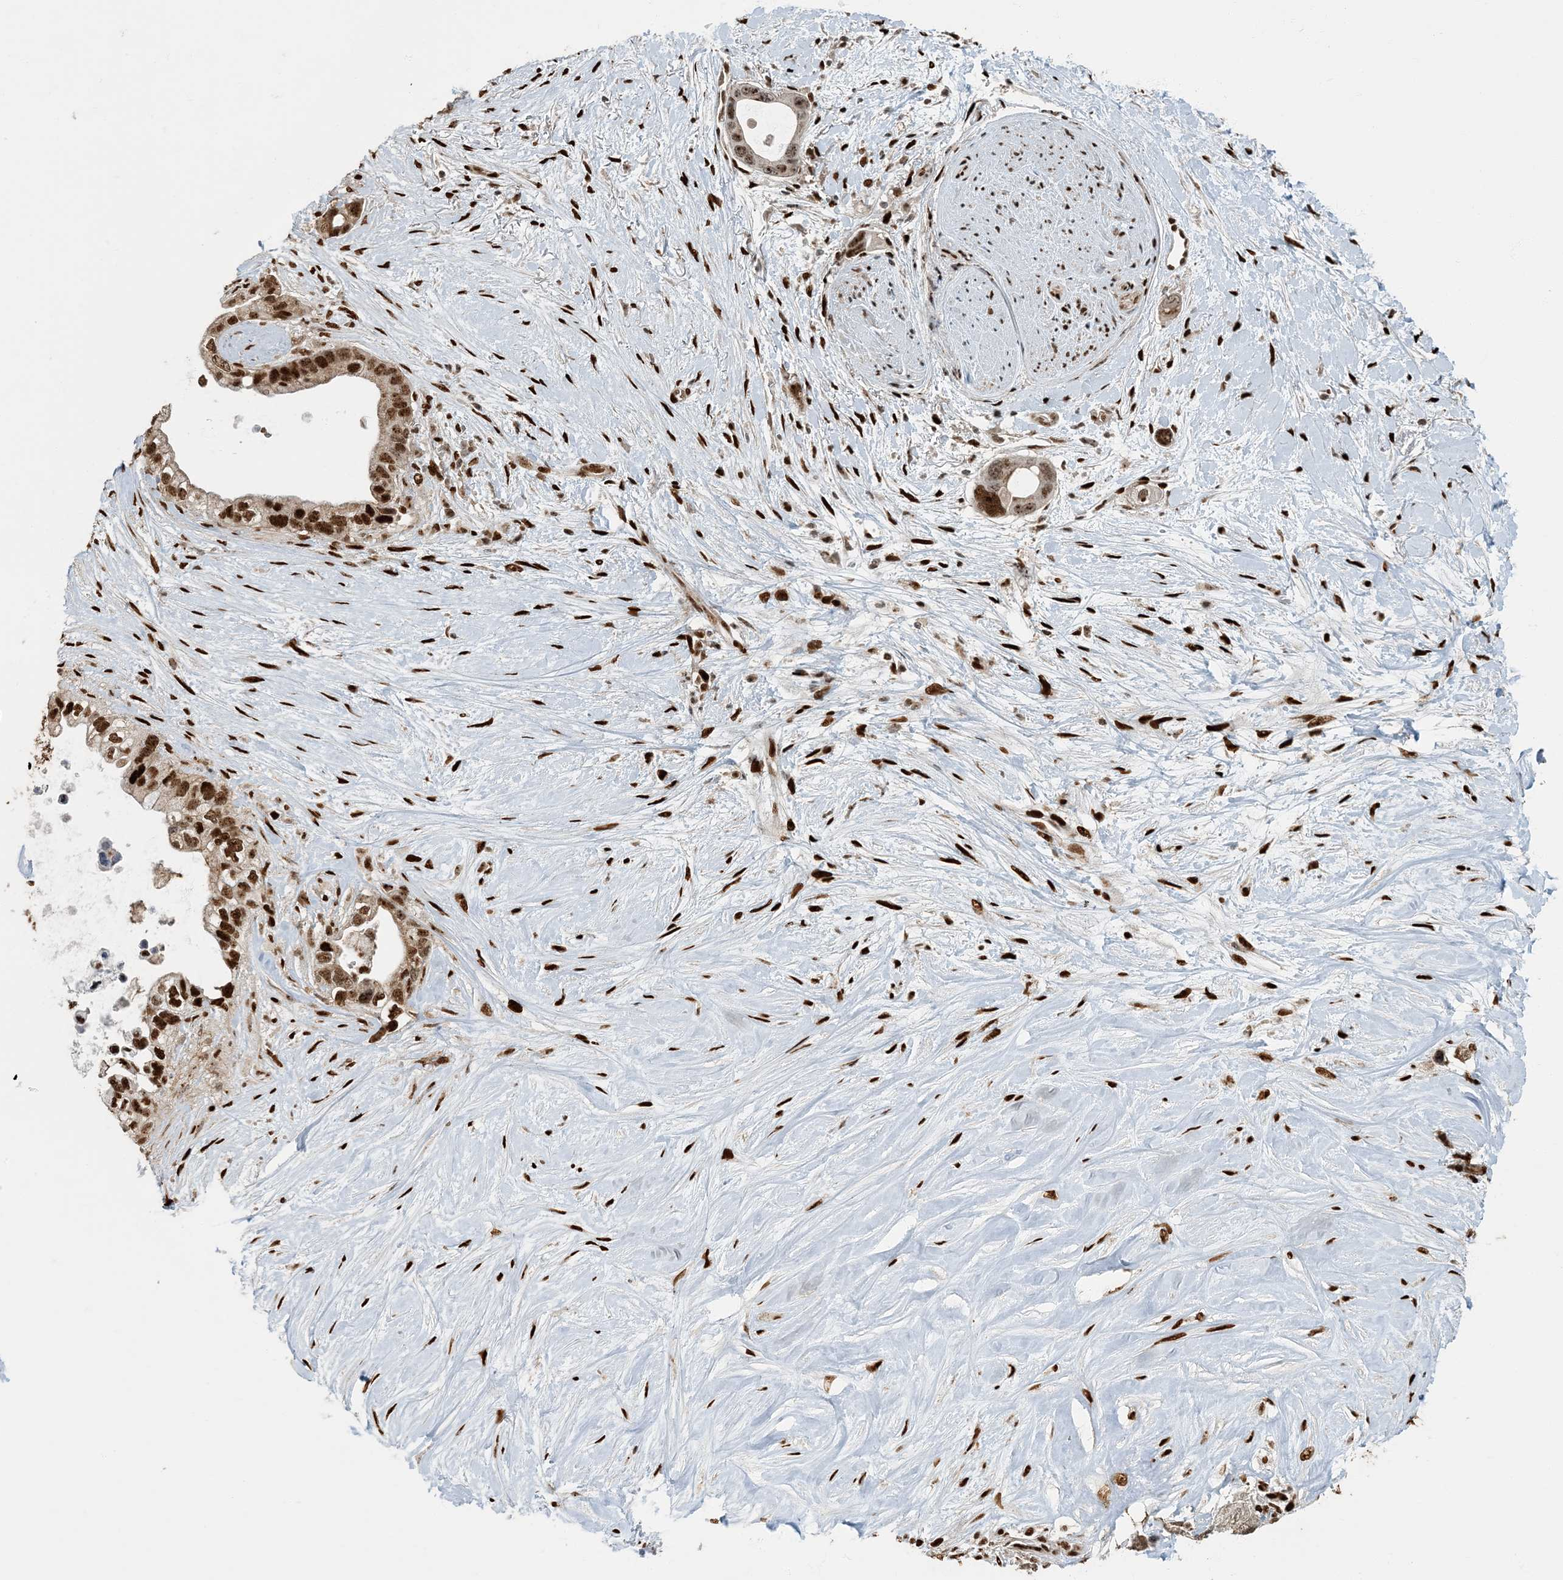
{"staining": {"intensity": "strong", "quantity": ">75%", "location": "cytoplasmic/membranous,nuclear"}, "tissue": "pancreatic cancer", "cell_type": "Tumor cells", "image_type": "cancer", "snomed": [{"axis": "morphology", "description": "Adenocarcinoma, NOS"}, {"axis": "topography", "description": "Pancreas"}], "caption": "A brown stain highlights strong cytoplasmic/membranous and nuclear staining of a protein in pancreatic adenocarcinoma tumor cells. (Brightfield microscopy of DAB IHC at high magnification).", "gene": "MBD1", "patient": {"sex": "female", "age": 72}}